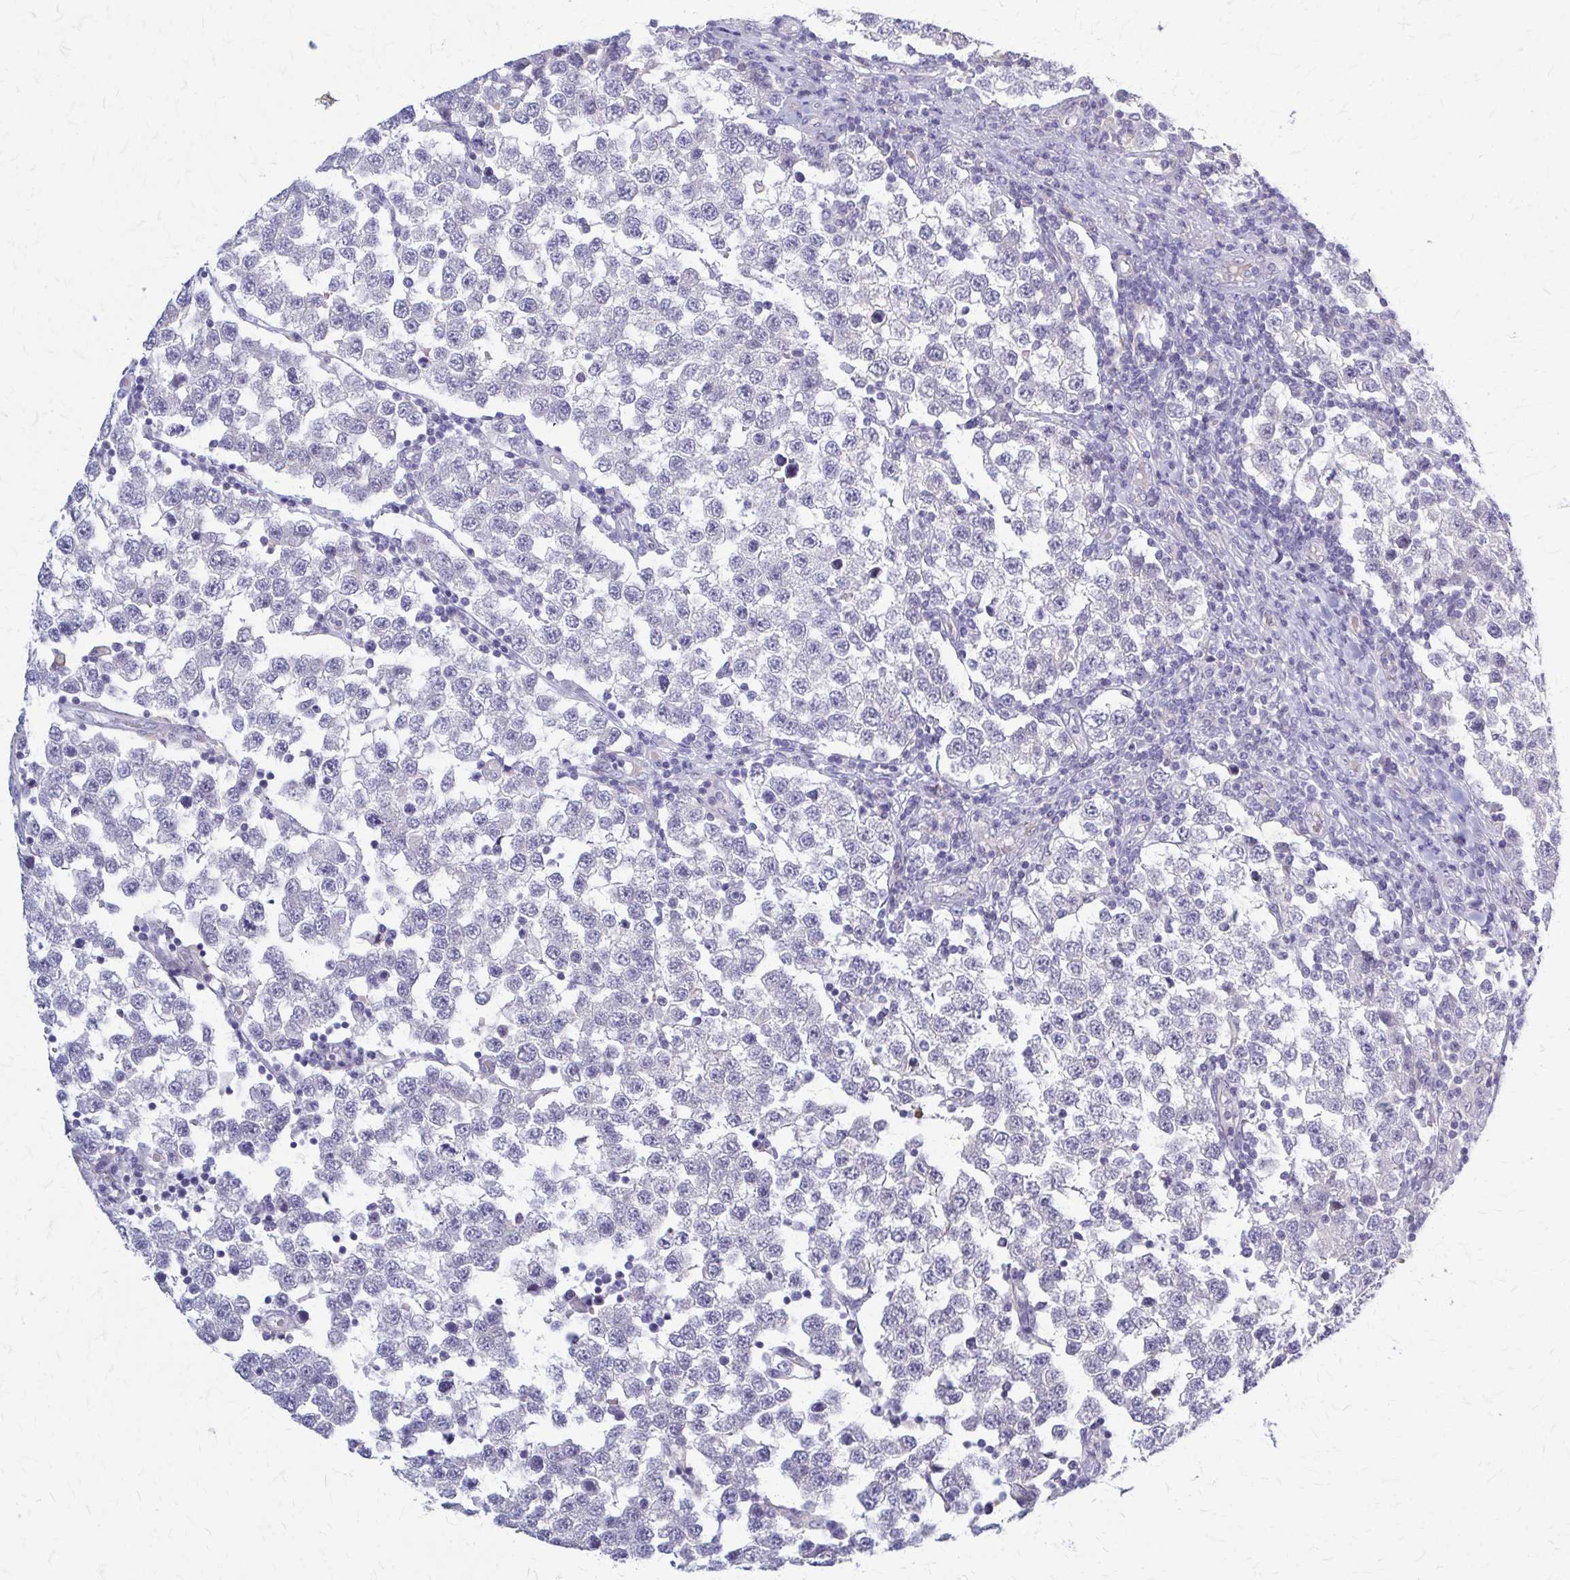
{"staining": {"intensity": "negative", "quantity": "none", "location": "none"}, "tissue": "testis cancer", "cell_type": "Tumor cells", "image_type": "cancer", "snomed": [{"axis": "morphology", "description": "Seminoma, NOS"}, {"axis": "topography", "description": "Testis"}], "caption": "Micrograph shows no protein staining in tumor cells of testis cancer (seminoma) tissue.", "gene": "RHOBTB2", "patient": {"sex": "male", "age": 34}}